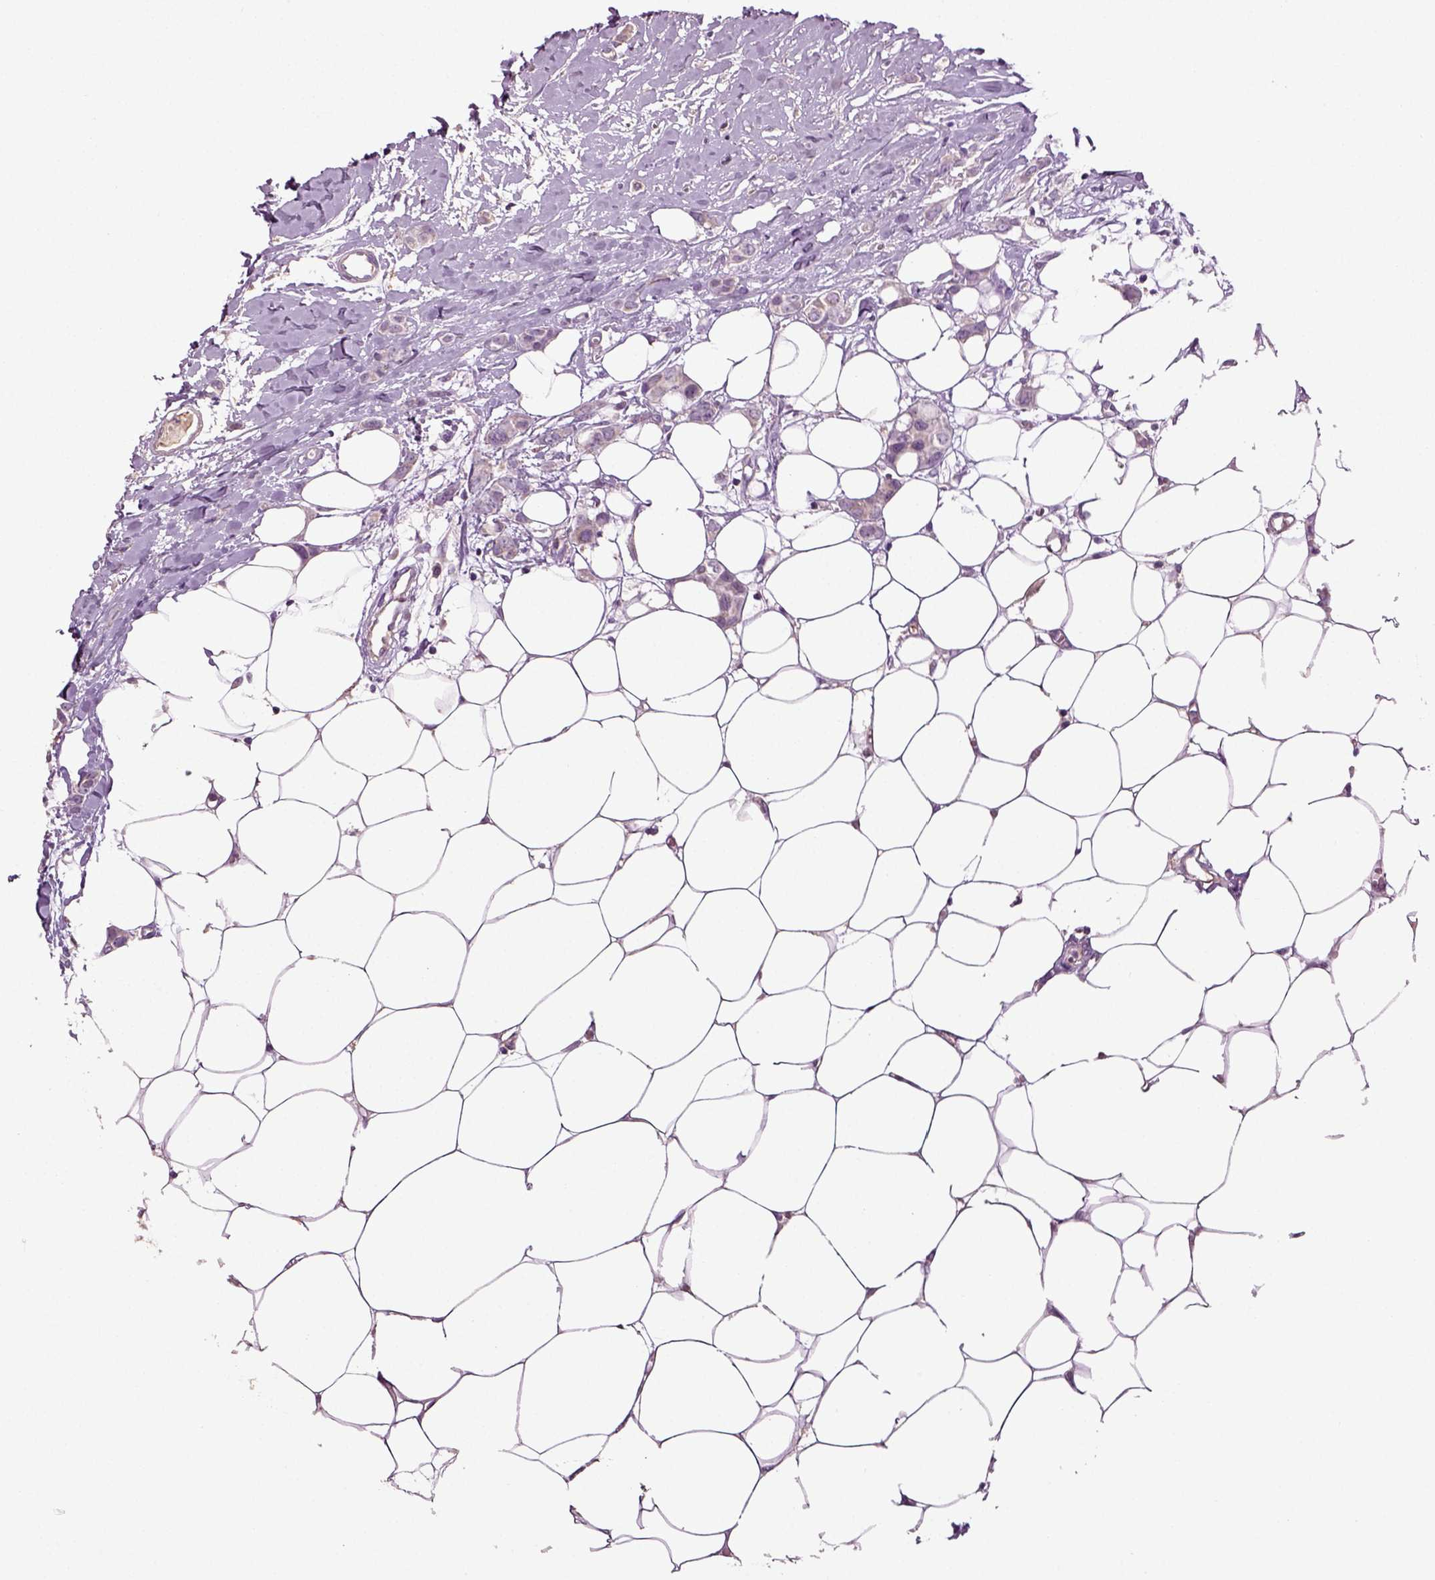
{"staining": {"intensity": "negative", "quantity": "none", "location": "none"}, "tissue": "breast cancer", "cell_type": "Tumor cells", "image_type": "cancer", "snomed": [{"axis": "morphology", "description": "Duct carcinoma"}, {"axis": "topography", "description": "Breast"}], "caption": "Intraductal carcinoma (breast) stained for a protein using immunohistochemistry demonstrates no expression tumor cells.", "gene": "DEFB118", "patient": {"sex": "female", "age": 85}}